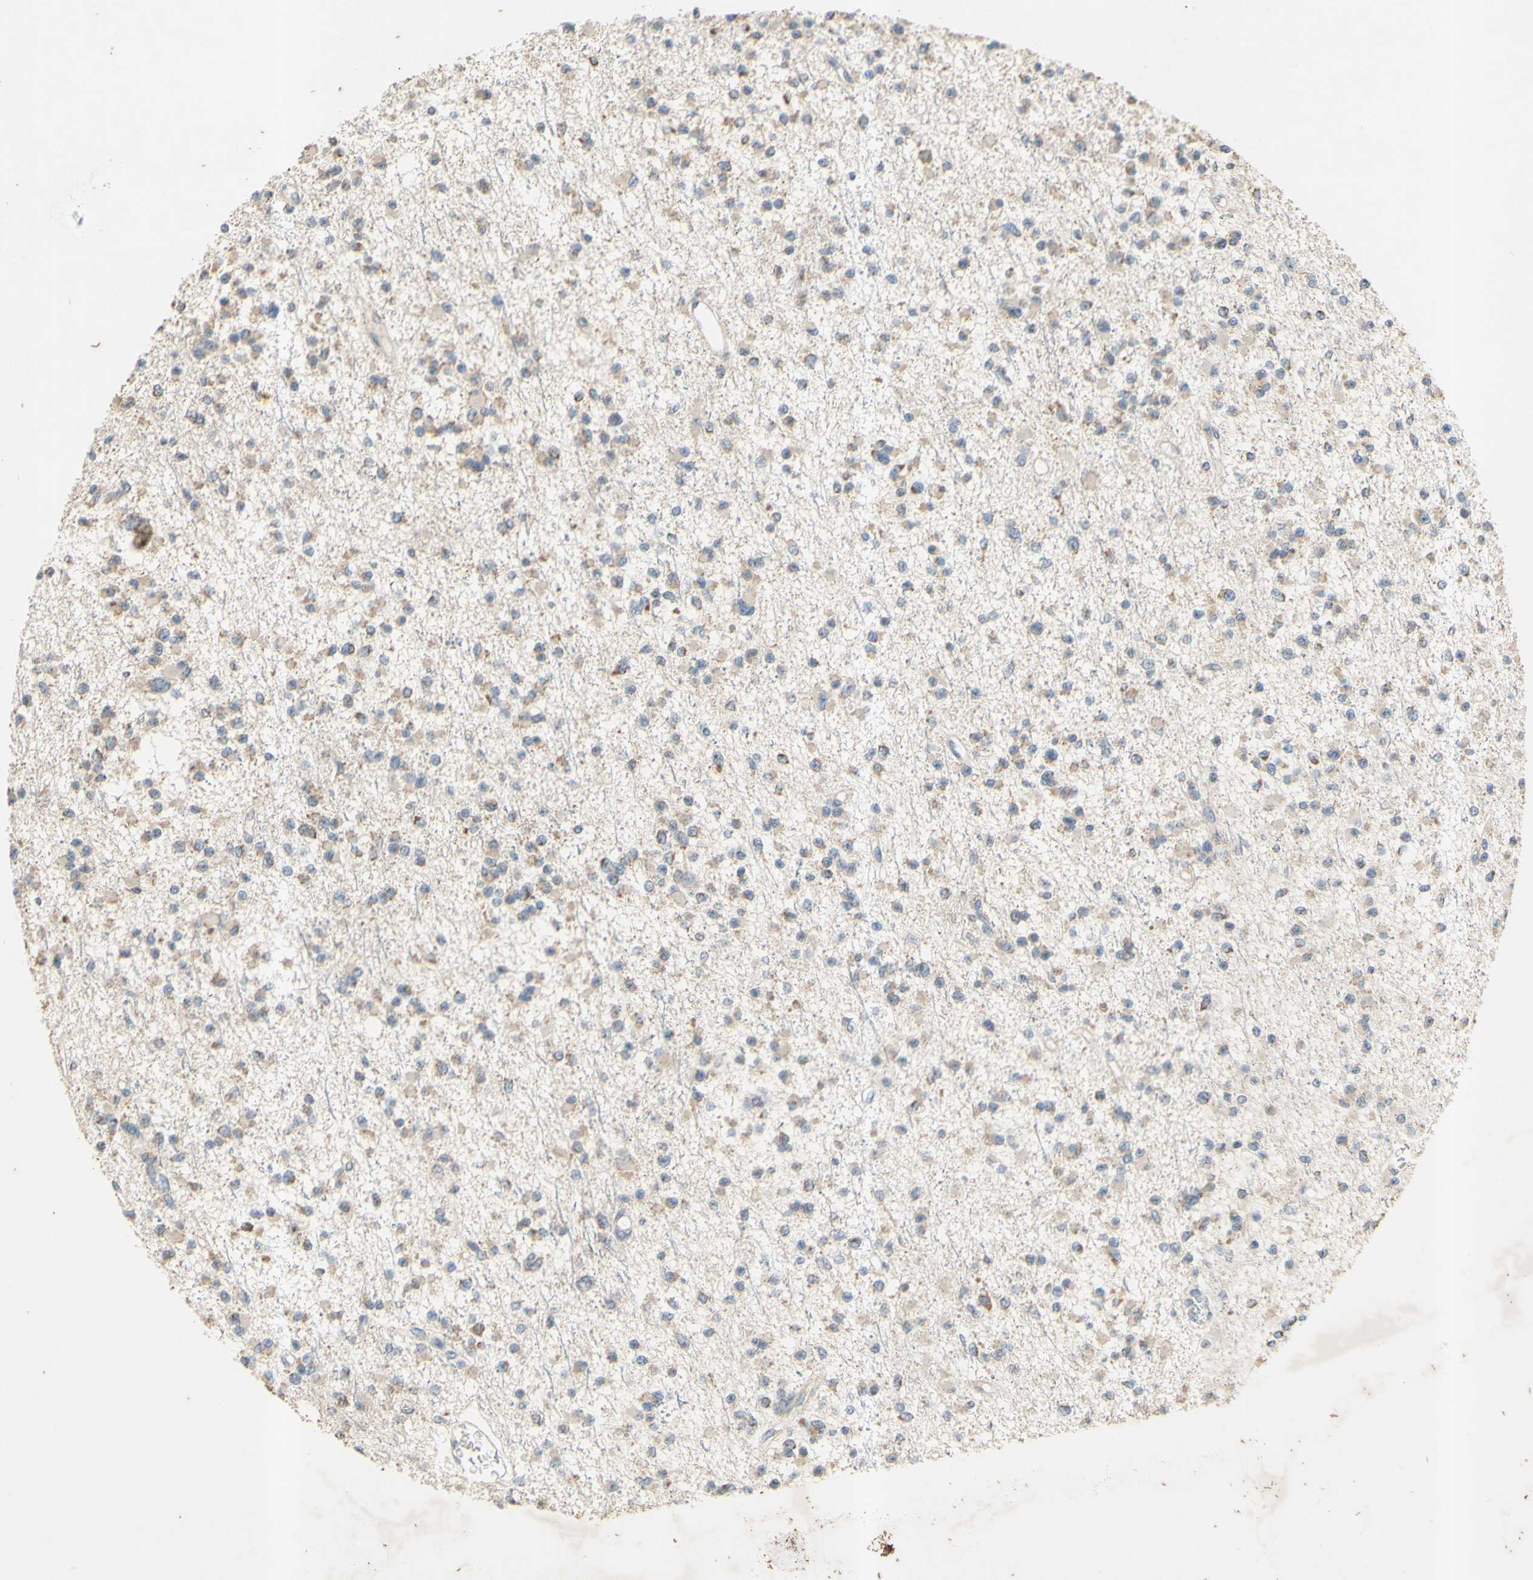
{"staining": {"intensity": "moderate", "quantity": "25%-75%", "location": "cytoplasmic/membranous"}, "tissue": "glioma", "cell_type": "Tumor cells", "image_type": "cancer", "snomed": [{"axis": "morphology", "description": "Glioma, malignant, Low grade"}, {"axis": "topography", "description": "Brain"}], "caption": "Immunohistochemical staining of human glioma exhibits medium levels of moderate cytoplasmic/membranous expression in approximately 25%-75% of tumor cells. Using DAB (3,3'-diaminobenzidine) (brown) and hematoxylin (blue) stains, captured at high magnification using brightfield microscopy.", "gene": "PTGIS", "patient": {"sex": "female", "age": 22}}